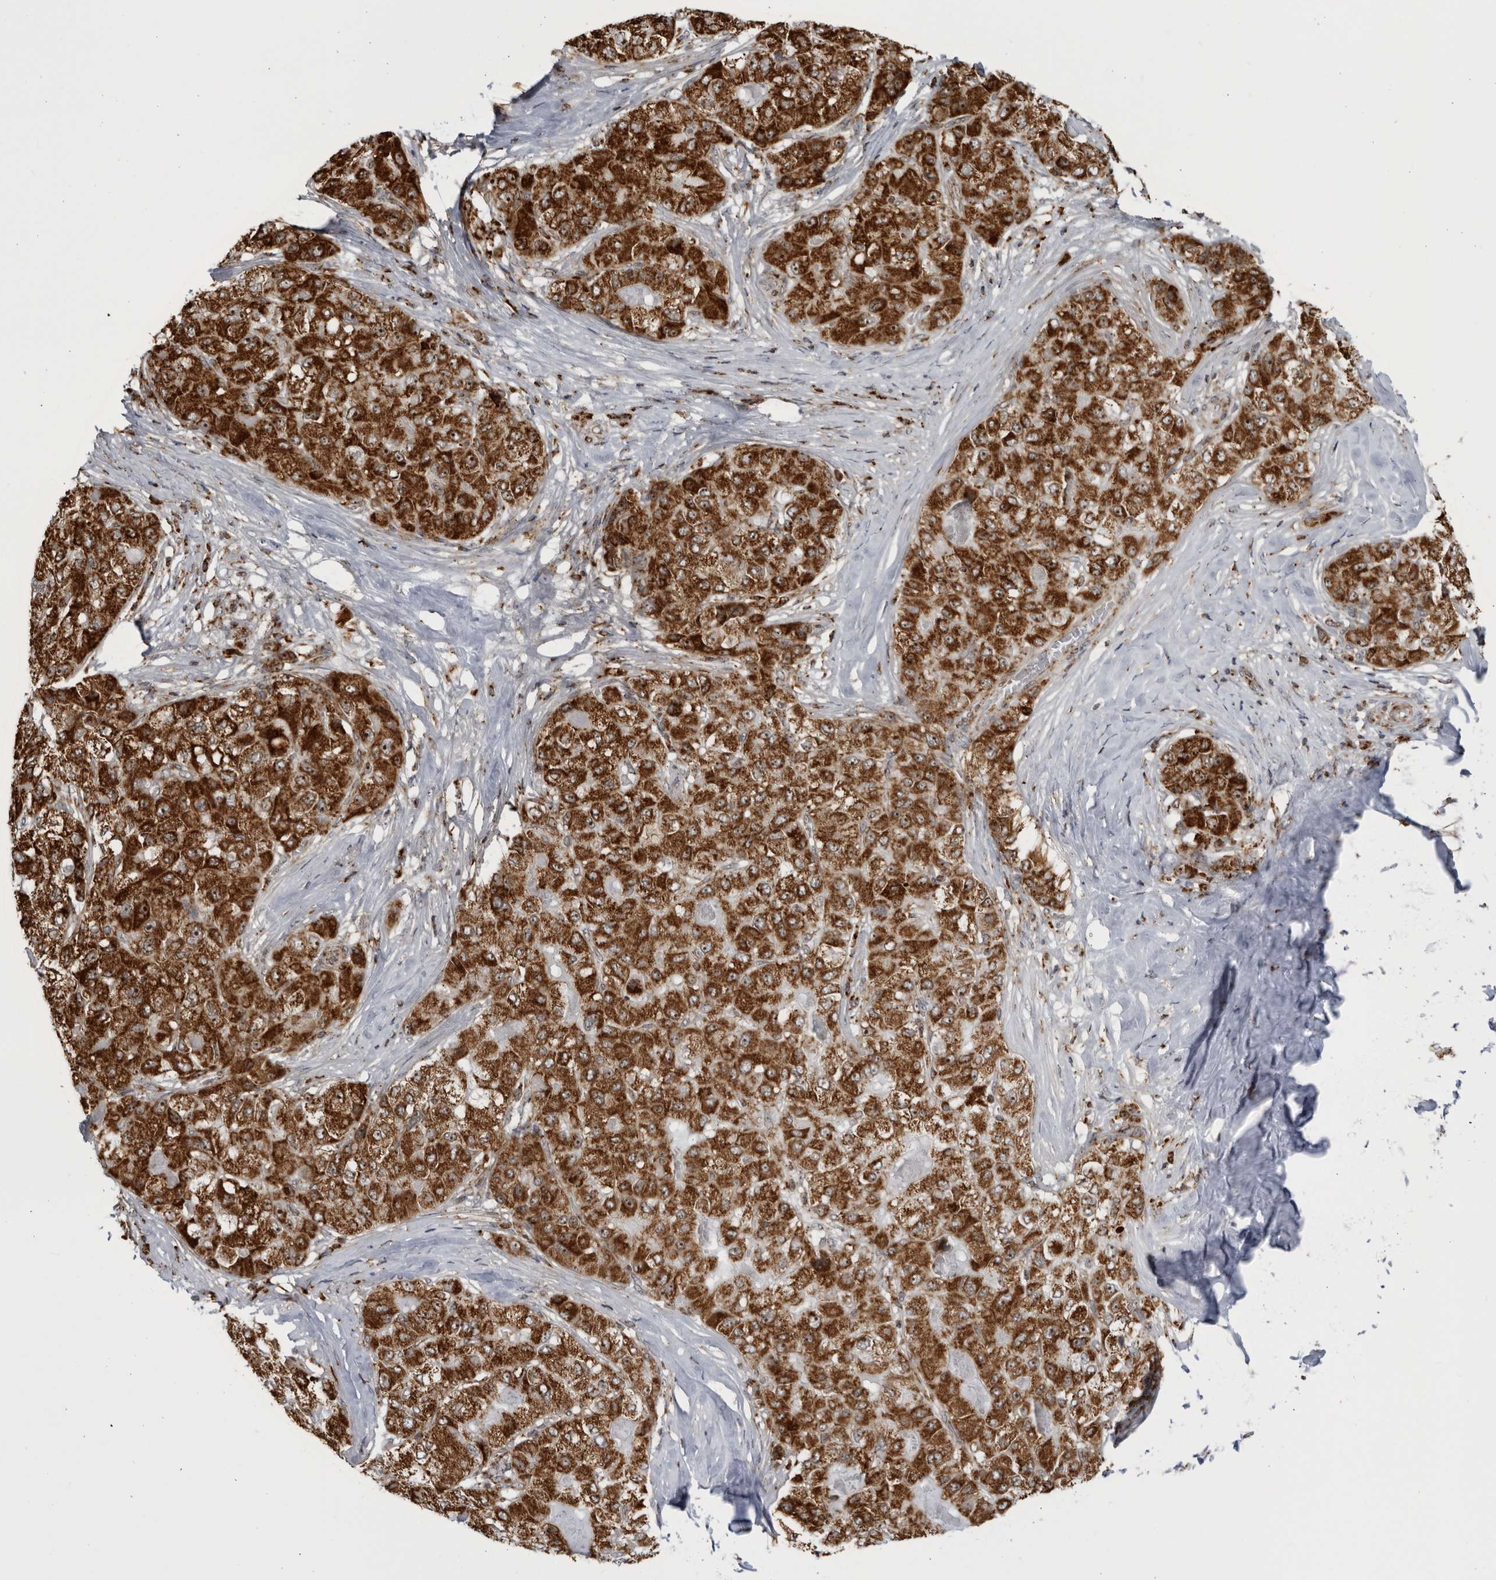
{"staining": {"intensity": "strong", "quantity": ">75%", "location": "cytoplasmic/membranous,nuclear"}, "tissue": "liver cancer", "cell_type": "Tumor cells", "image_type": "cancer", "snomed": [{"axis": "morphology", "description": "Carcinoma, Hepatocellular, NOS"}, {"axis": "topography", "description": "Liver"}], "caption": "Human liver hepatocellular carcinoma stained with a protein marker exhibits strong staining in tumor cells.", "gene": "RBM34", "patient": {"sex": "male", "age": 80}}